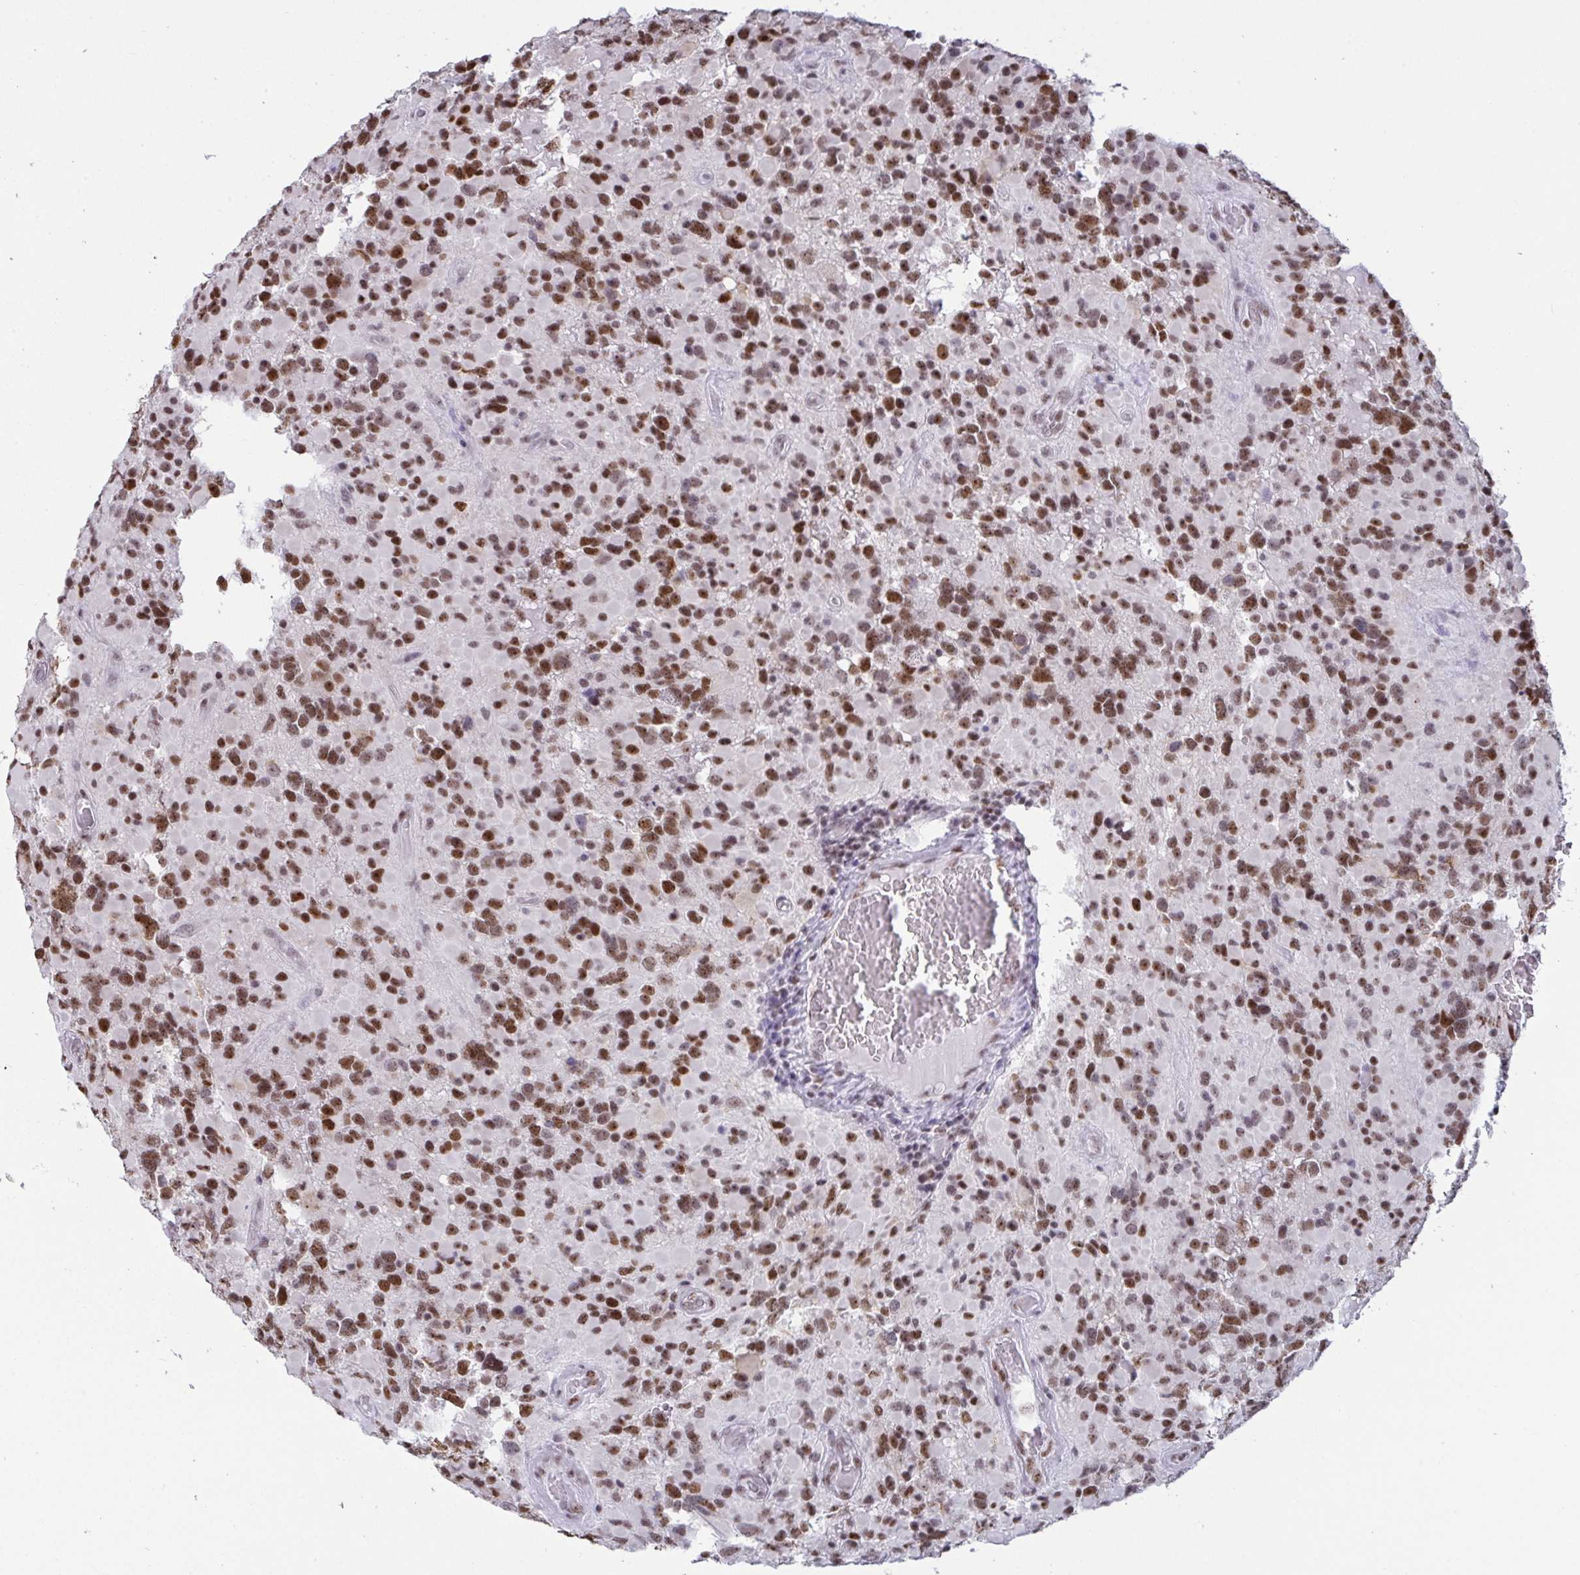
{"staining": {"intensity": "moderate", "quantity": "25%-75%", "location": "nuclear"}, "tissue": "glioma", "cell_type": "Tumor cells", "image_type": "cancer", "snomed": [{"axis": "morphology", "description": "Glioma, malignant, High grade"}, {"axis": "topography", "description": "Brain"}], "caption": "Malignant high-grade glioma stained for a protein displays moderate nuclear positivity in tumor cells.", "gene": "SUPT16H", "patient": {"sex": "female", "age": 40}}